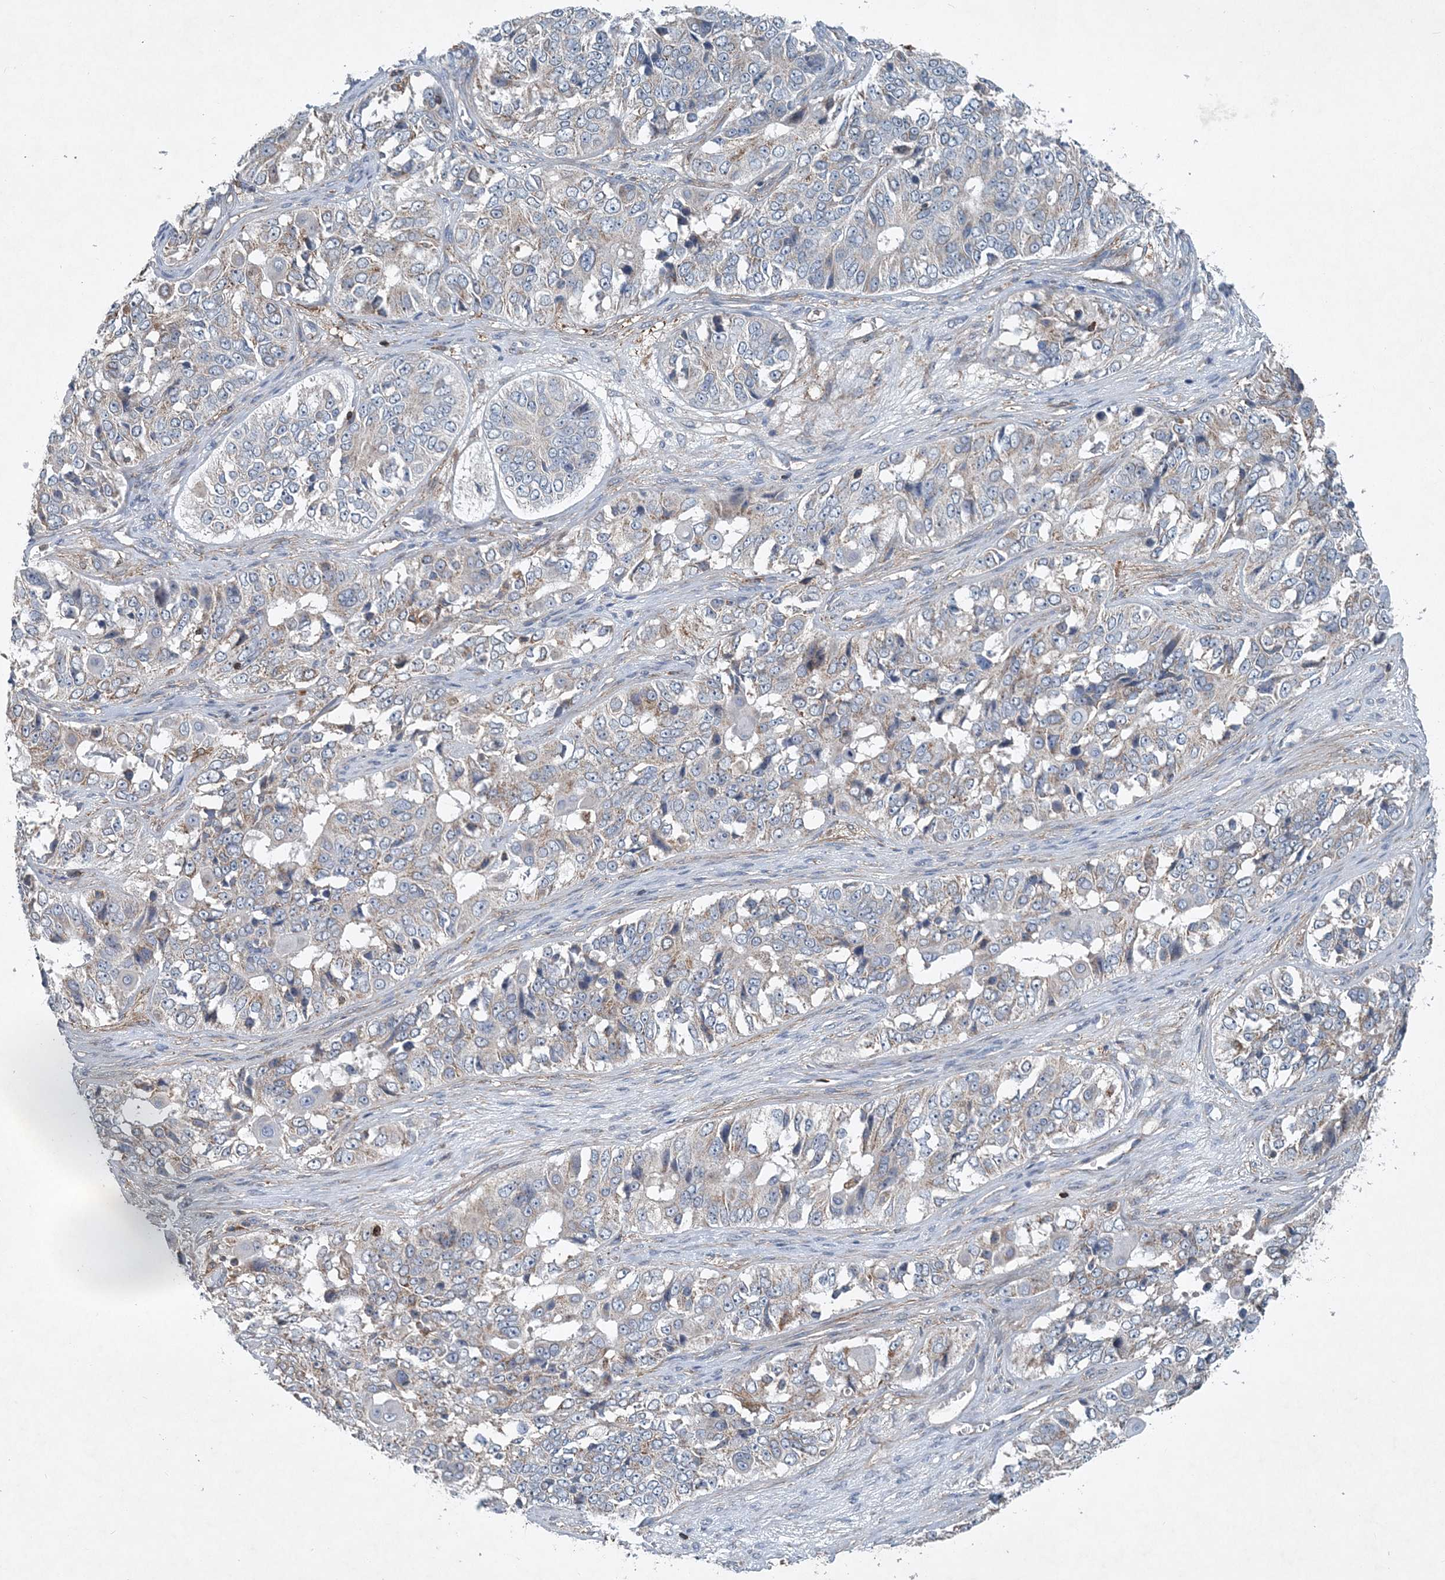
{"staining": {"intensity": "negative", "quantity": "none", "location": "none"}, "tissue": "ovarian cancer", "cell_type": "Tumor cells", "image_type": "cancer", "snomed": [{"axis": "morphology", "description": "Carcinoma, endometroid"}, {"axis": "topography", "description": "Ovary"}], "caption": "Tumor cells are negative for protein expression in human ovarian cancer.", "gene": "DGUOK", "patient": {"sex": "female", "age": 51}}